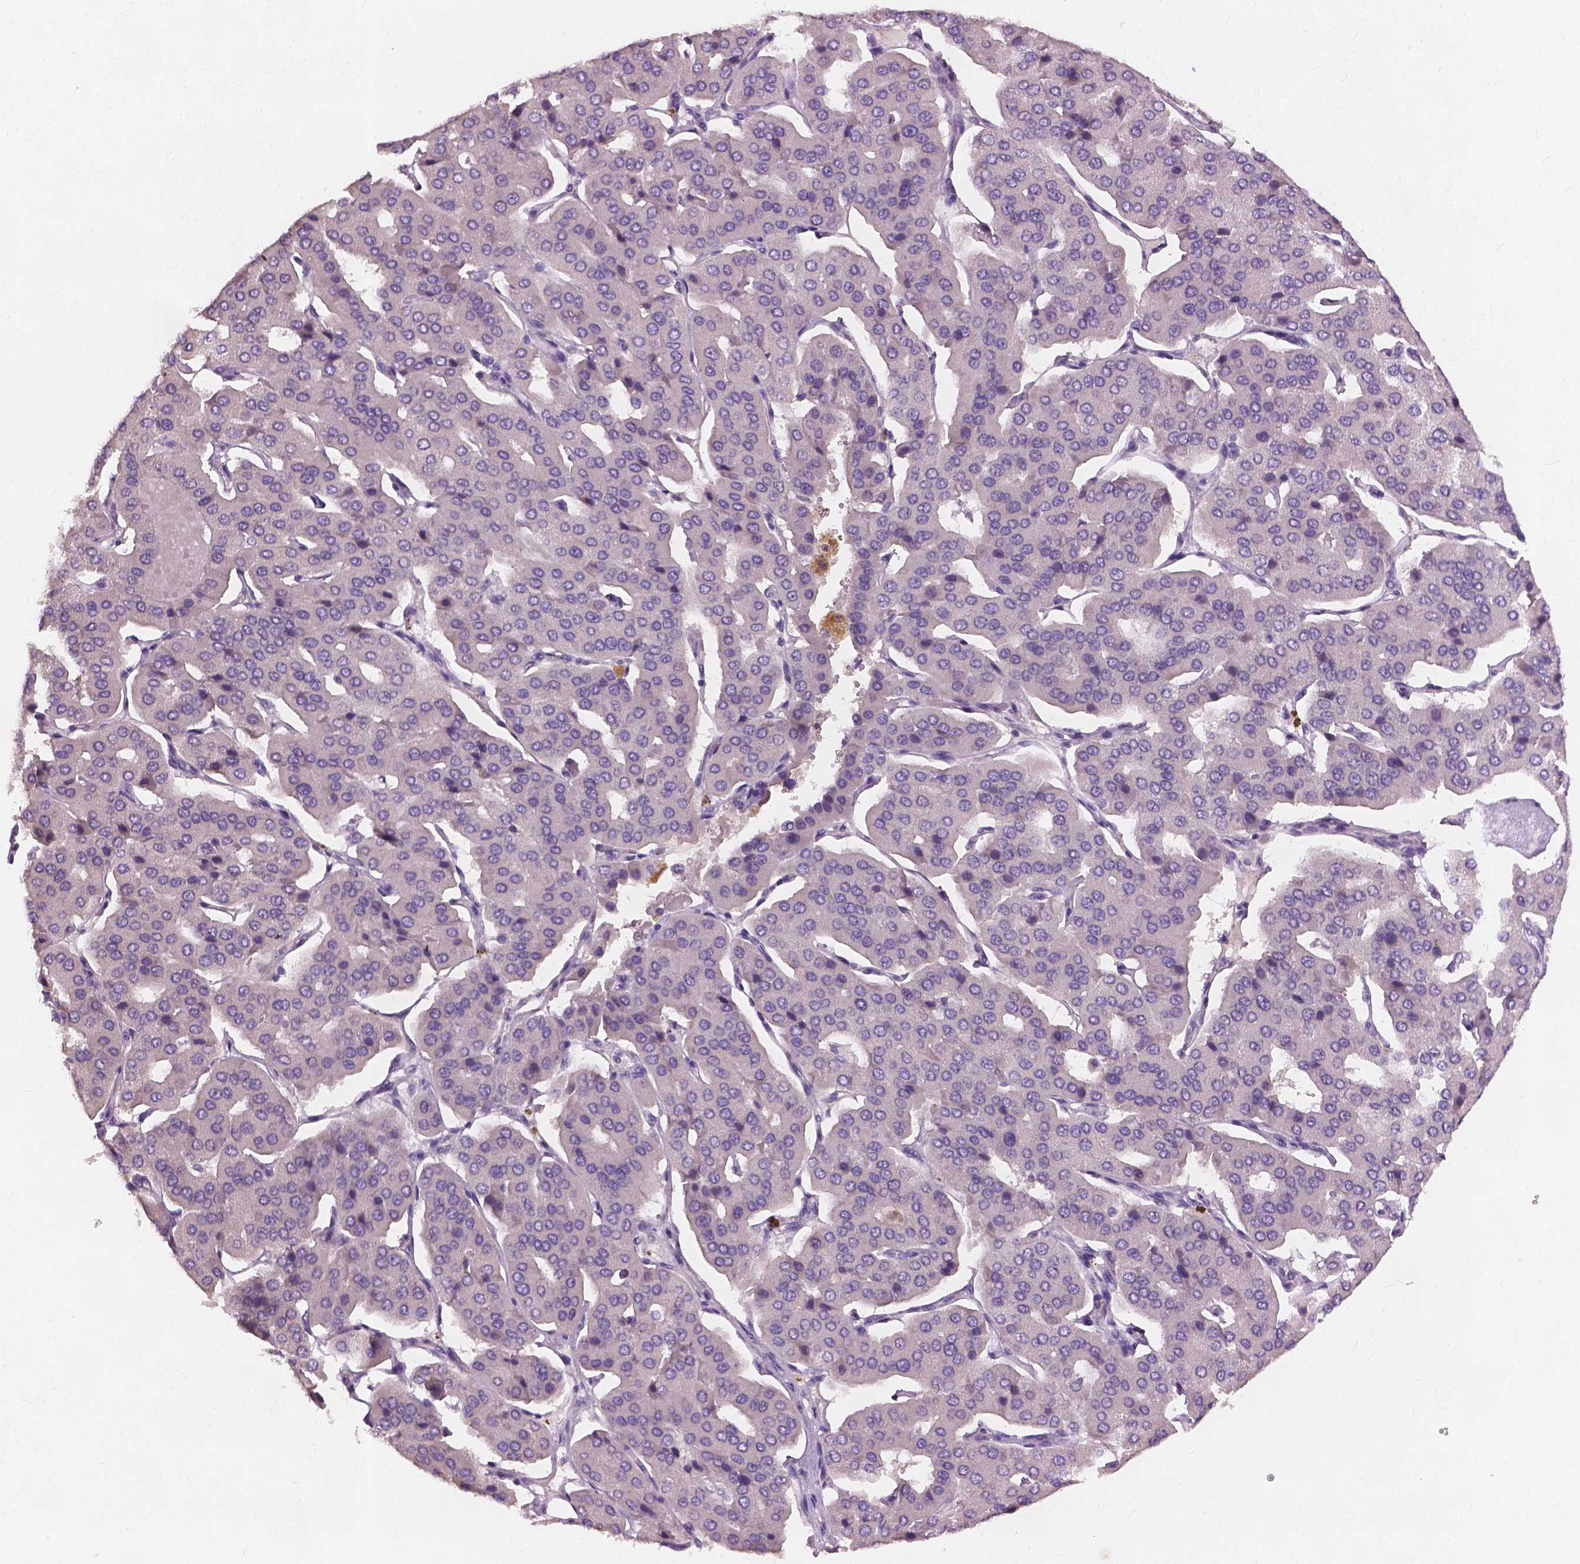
{"staining": {"intensity": "negative", "quantity": "none", "location": "none"}, "tissue": "parathyroid gland", "cell_type": "Glandular cells", "image_type": "normal", "snomed": [{"axis": "morphology", "description": "Normal tissue, NOS"}, {"axis": "morphology", "description": "Adenoma, NOS"}, {"axis": "topography", "description": "Parathyroid gland"}], "caption": "IHC histopathology image of unremarkable human parathyroid gland stained for a protein (brown), which demonstrates no staining in glandular cells.", "gene": "KRT17", "patient": {"sex": "female", "age": 86}}